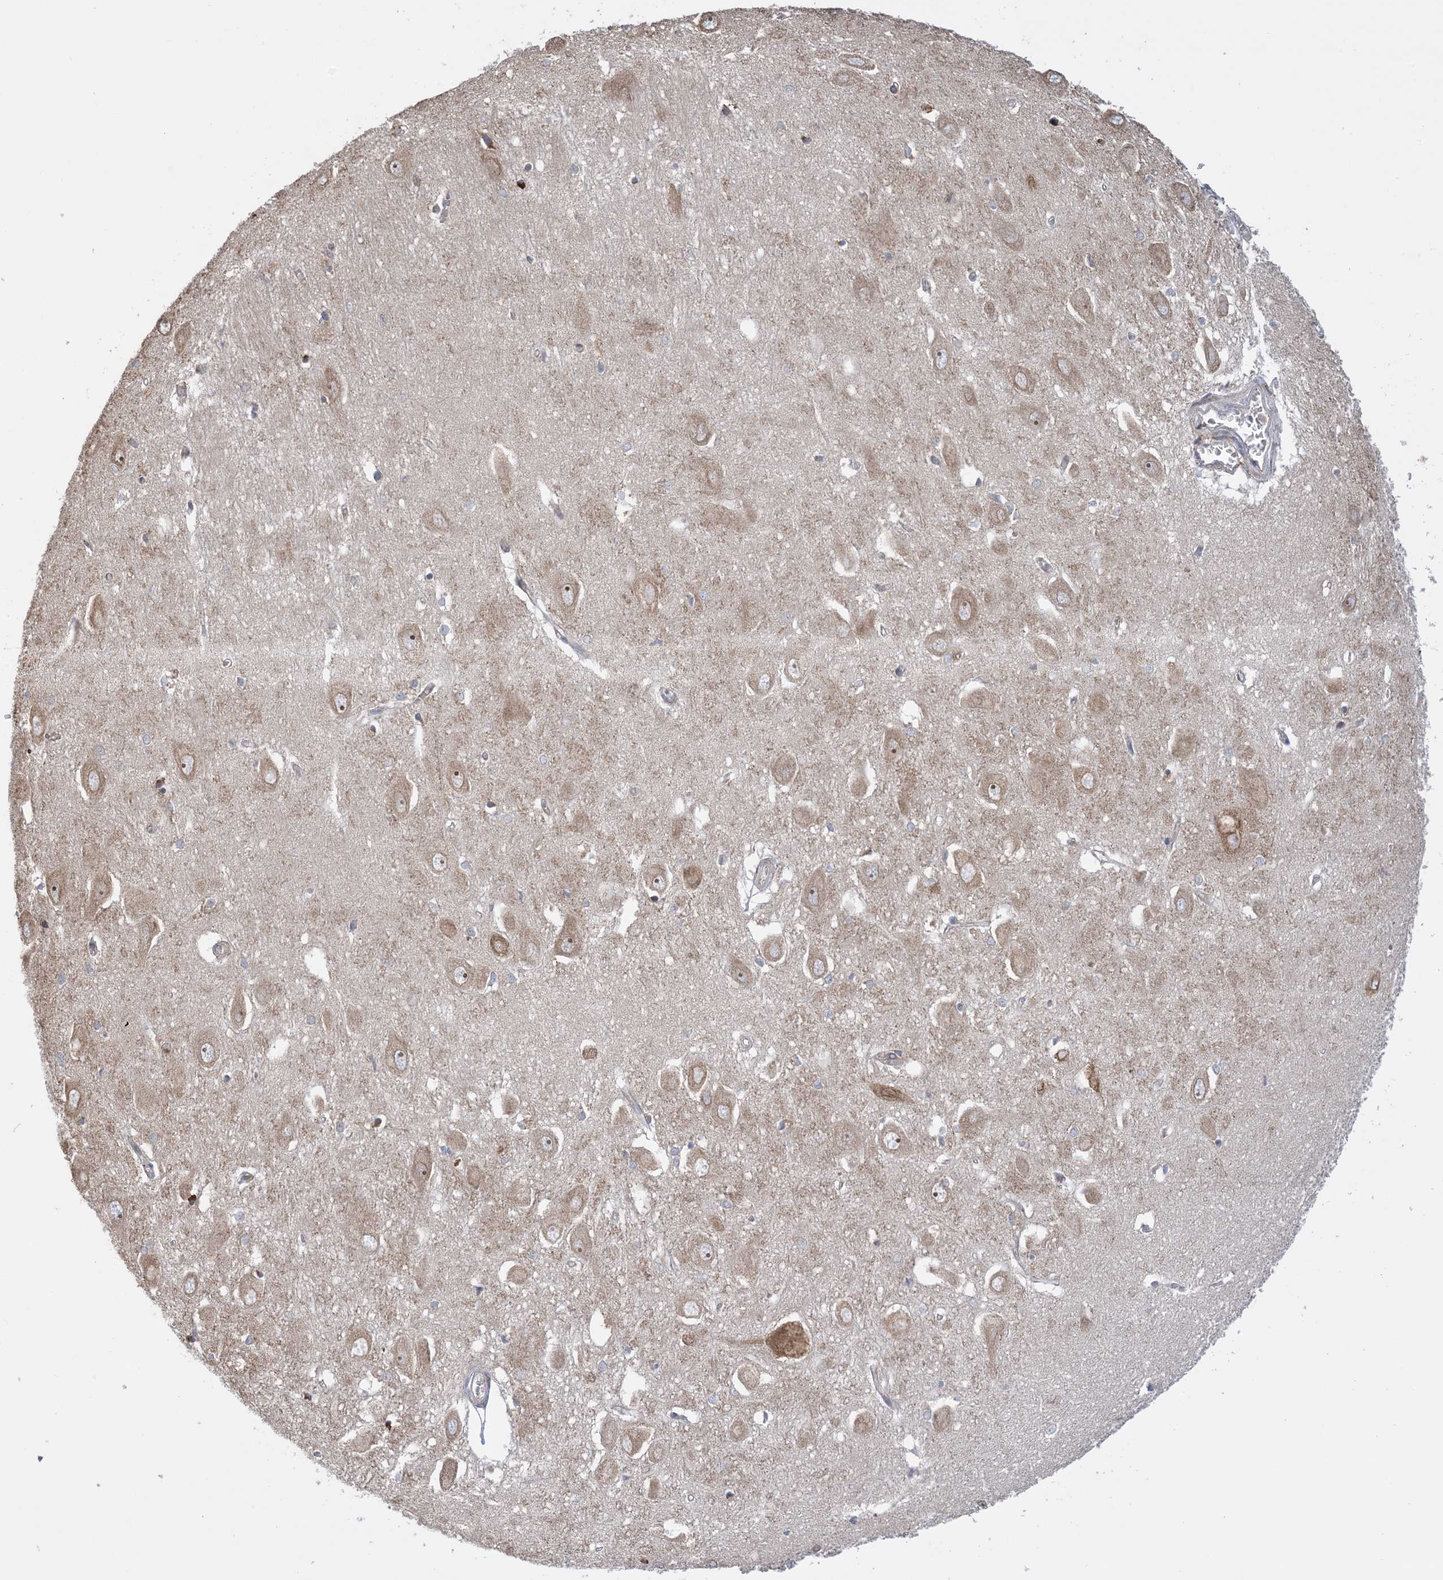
{"staining": {"intensity": "moderate", "quantity": "25%-75%", "location": "cytoplasmic/membranous"}, "tissue": "hippocampus", "cell_type": "Glial cells", "image_type": "normal", "snomed": [{"axis": "morphology", "description": "Normal tissue, NOS"}, {"axis": "topography", "description": "Hippocampus"}], "caption": "Brown immunohistochemical staining in benign hippocampus exhibits moderate cytoplasmic/membranous expression in about 25%-75% of glial cells.", "gene": "CLEC16A", "patient": {"sex": "female", "age": 64}}